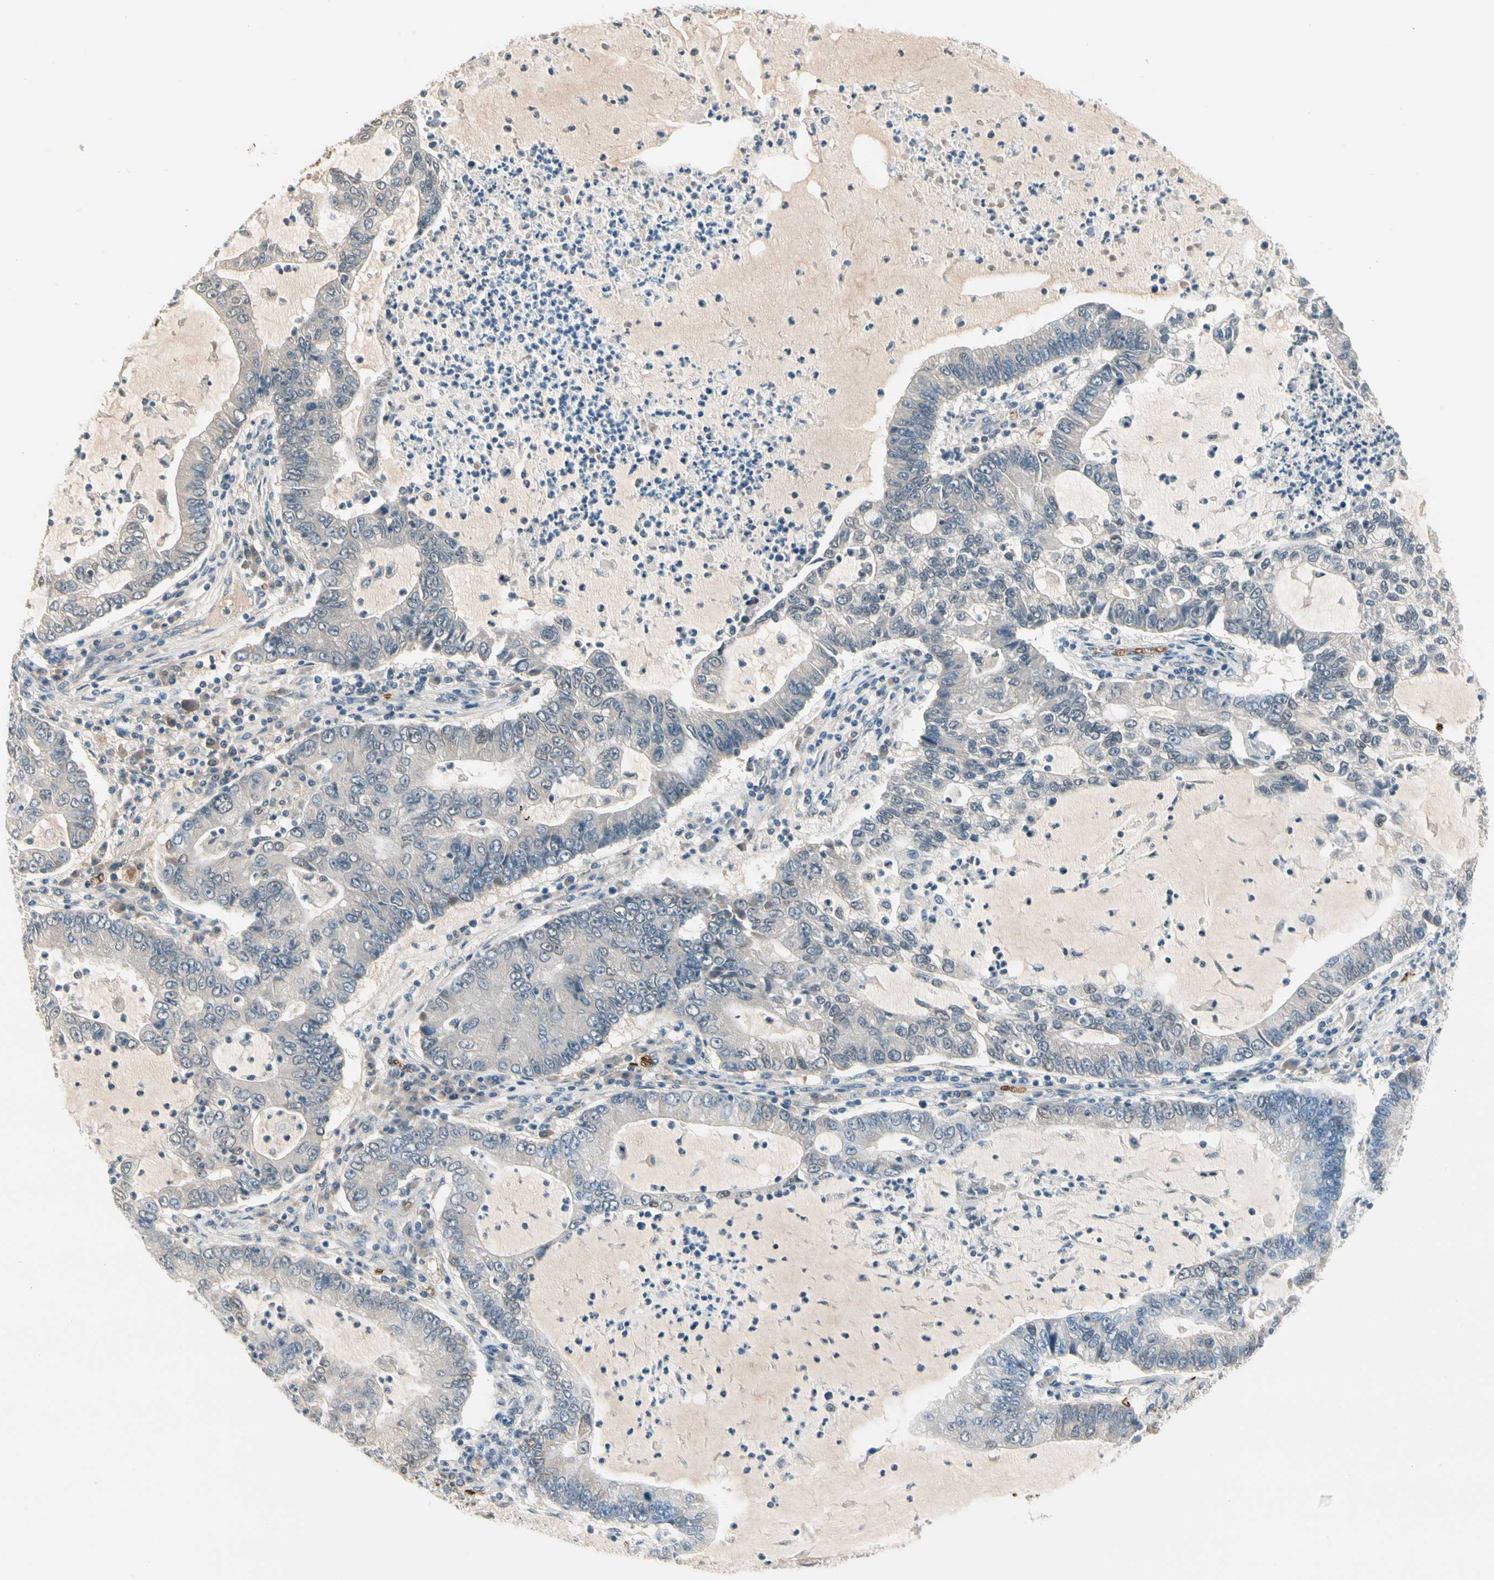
{"staining": {"intensity": "weak", "quantity": "<25%", "location": "cytoplasmic/membranous"}, "tissue": "lung cancer", "cell_type": "Tumor cells", "image_type": "cancer", "snomed": [{"axis": "morphology", "description": "Adenocarcinoma, NOS"}, {"axis": "topography", "description": "Lung"}], "caption": "This is a micrograph of IHC staining of lung adenocarcinoma, which shows no positivity in tumor cells.", "gene": "CA1", "patient": {"sex": "female", "age": 51}}